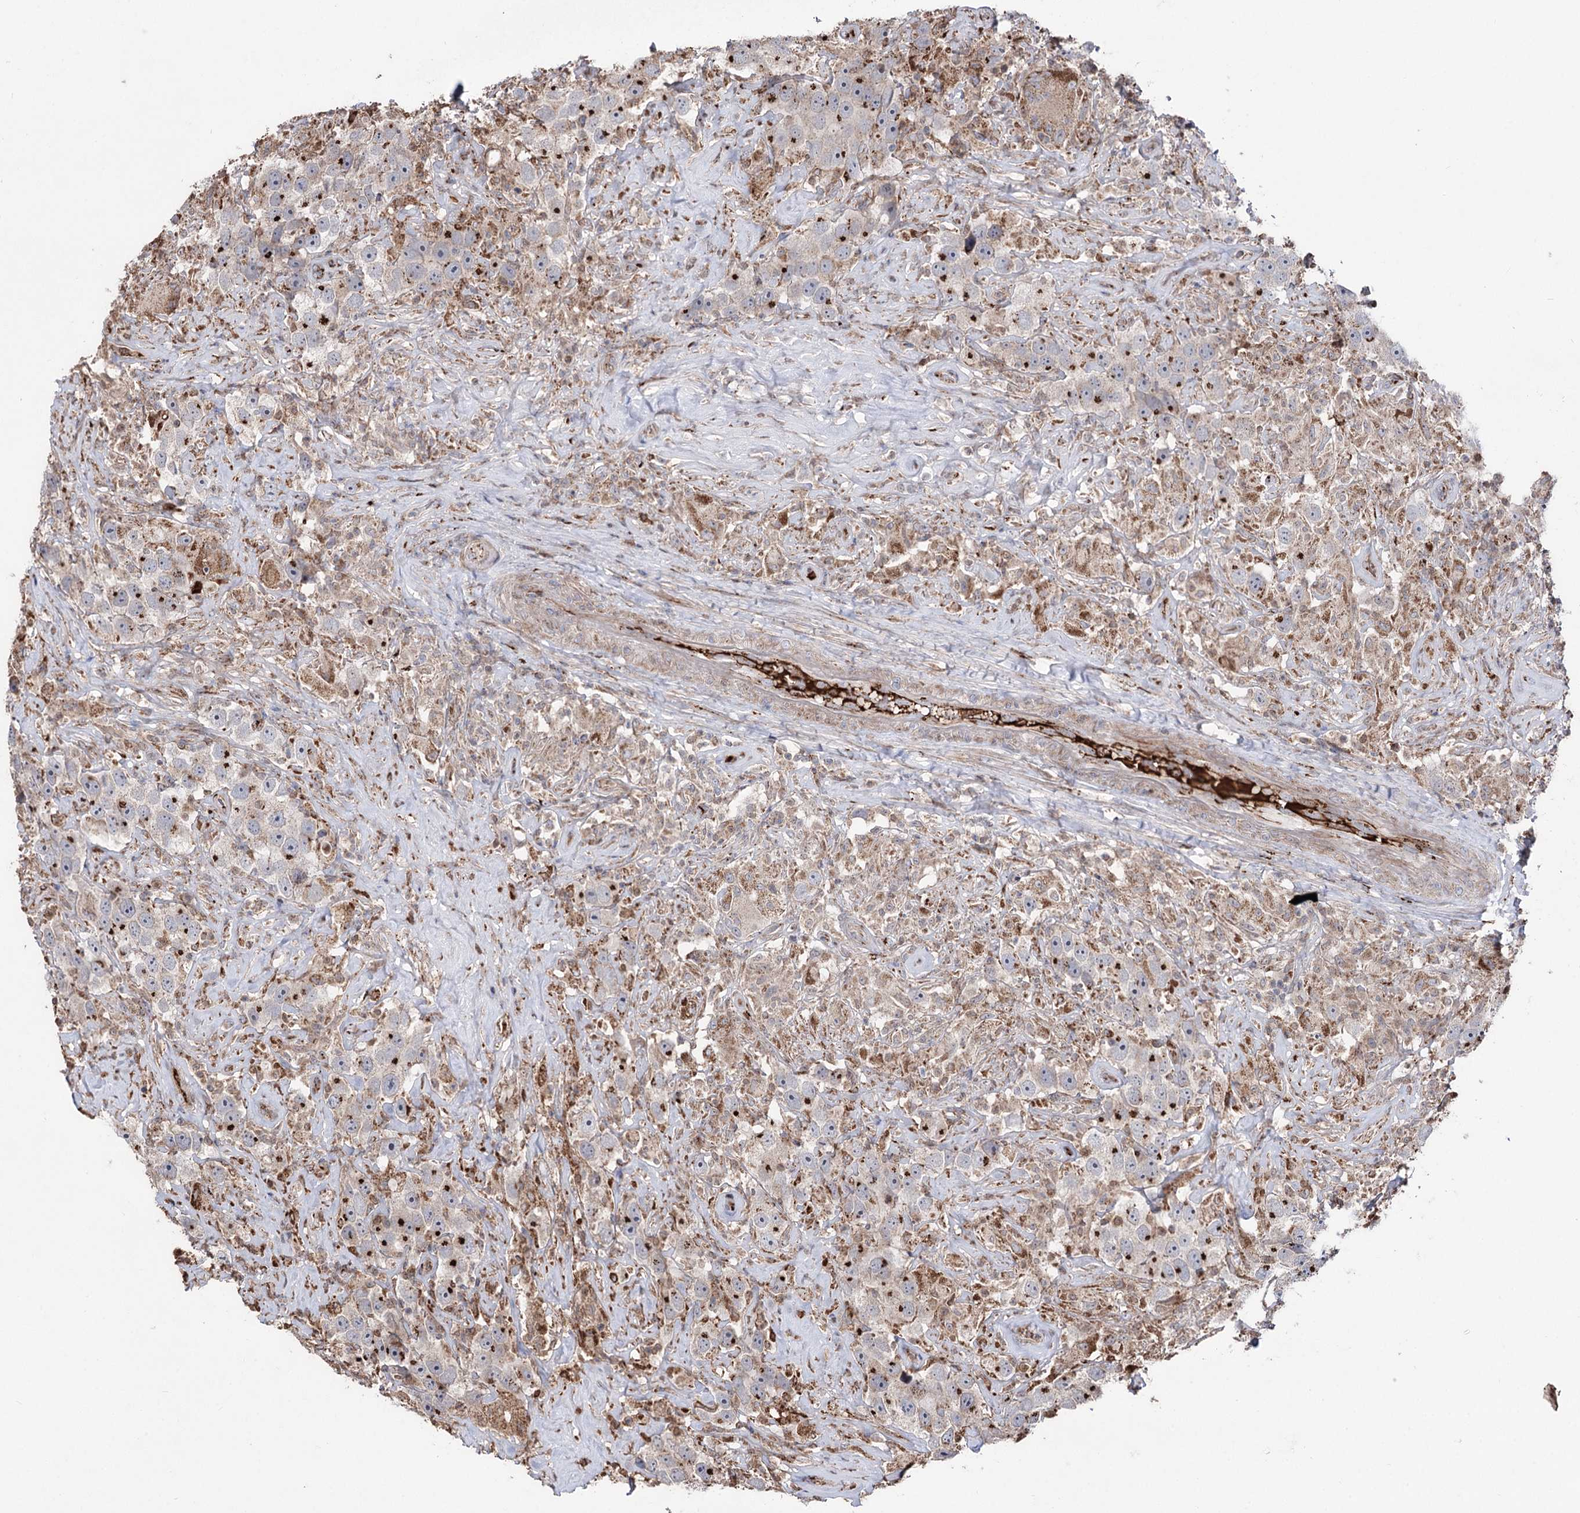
{"staining": {"intensity": "strong", "quantity": "25%-75%", "location": "cytoplasmic/membranous"}, "tissue": "testis cancer", "cell_type": "Tumor cells", "image_type": "cancer", "snomed": [{"axis": "morphology", "description": "Seminoma, NOS"}, {"axis": "topography", "description": "Testis"}], "caption": "Testis seminoma stained with a brown dye exhibits strong cytoplasmic/membranous positive positivity in approximately 25%-75% of tumor cells.", "gene": "ARHGAP20", "patient": {"sex": "male", "age": 49}}